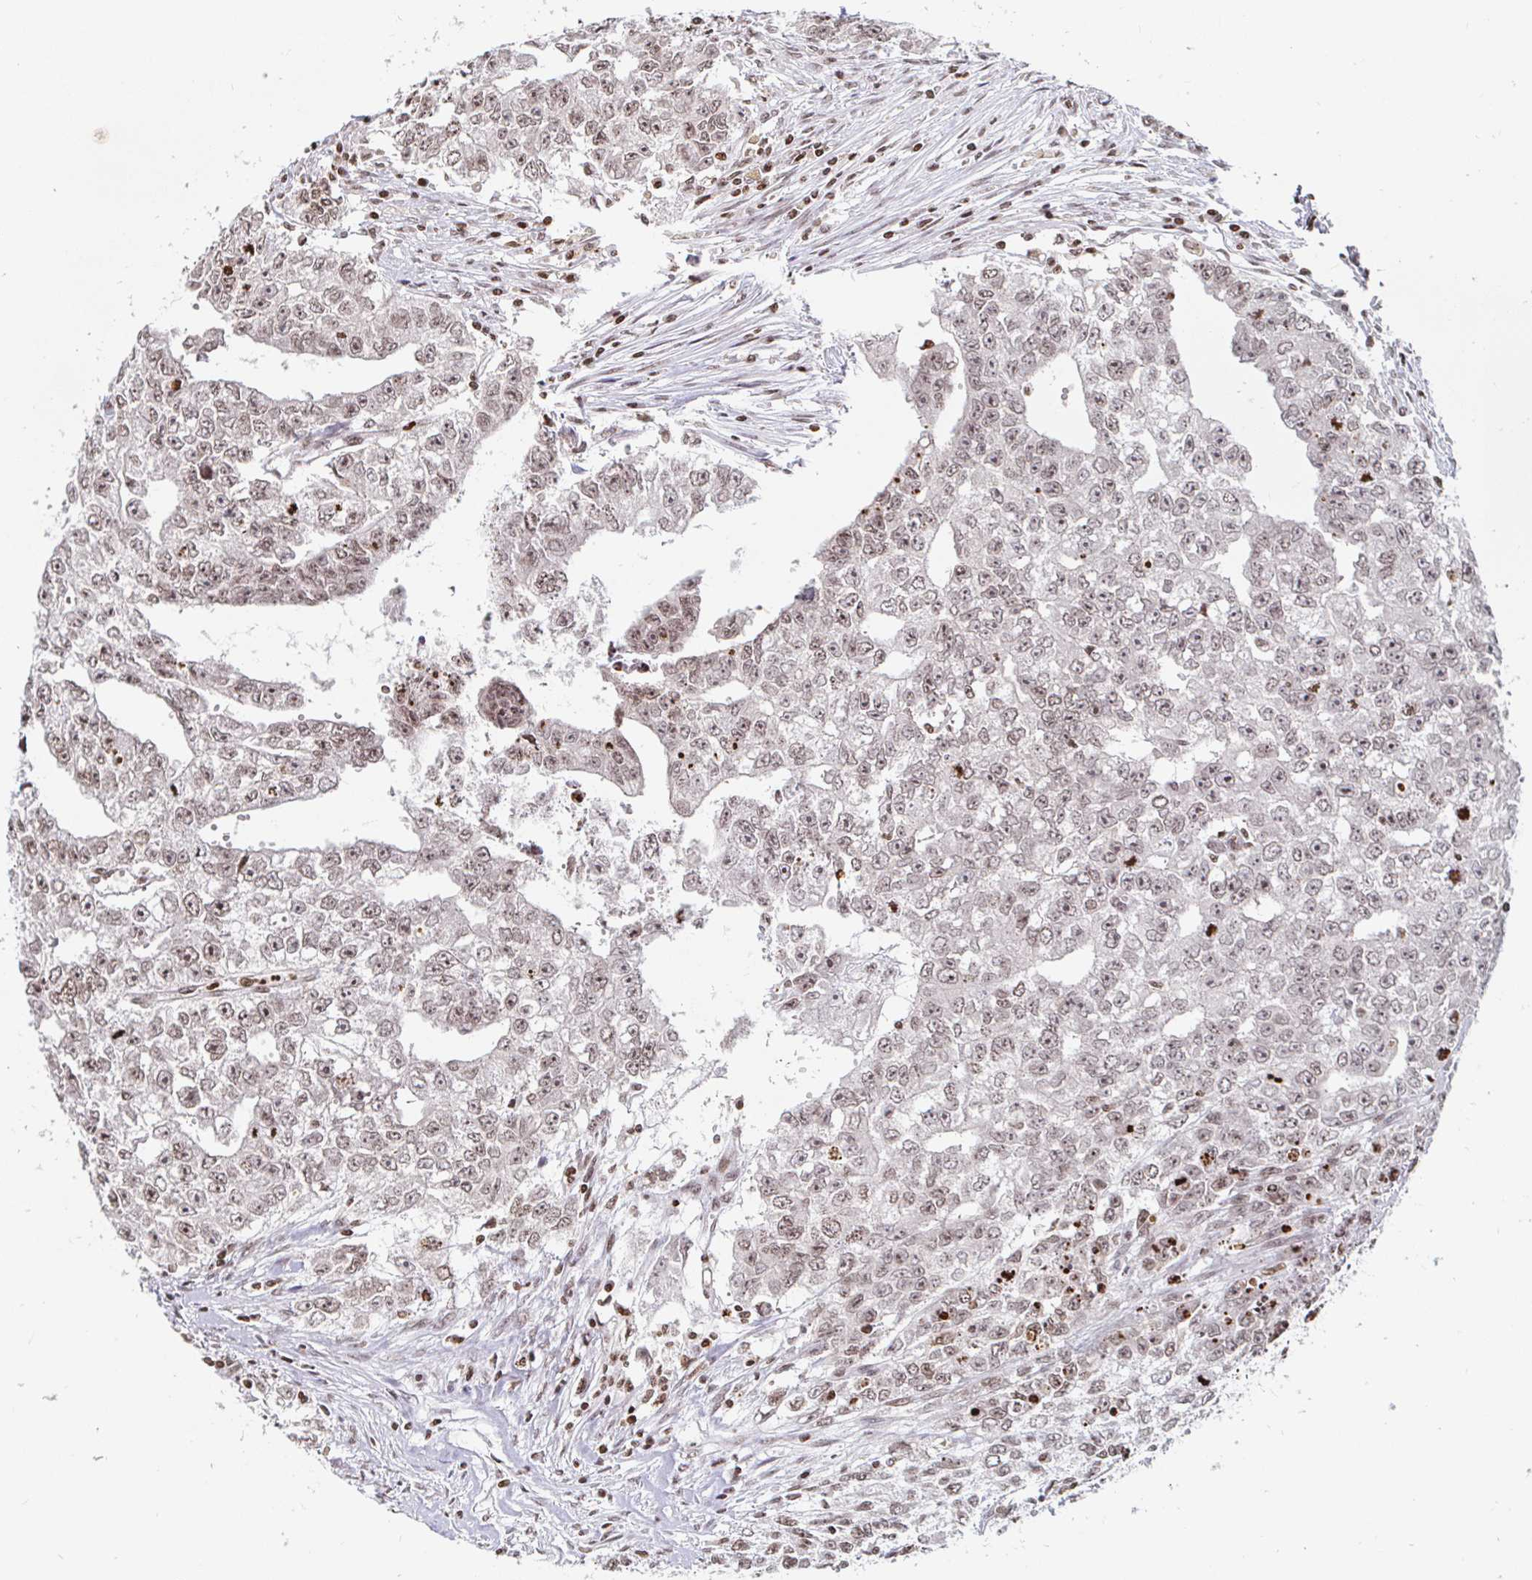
{"staining": {"intensity": "moderate", "quantity": ">75%", "location": "nuclear"}, "tissue": "testis cancer", "cell_type": "Tumor cells", "image_type": "cancer", "snomed": [{"axis": "morphology", "description": "Carcinoma, Embryonal, NOS"}, {"axis": "morphology", "description": "Teratoma, malignant, NOS"}, {"axis": "topography", "description": "Testis"}], "caption": "Testis cancer tissue demonstrates moderate nuclear expression in approximately >75% of tumor cells, visualized by immunohistochemistry.", "gene": "HOXC10", "patient": {"sex": "male", "age": 24}}